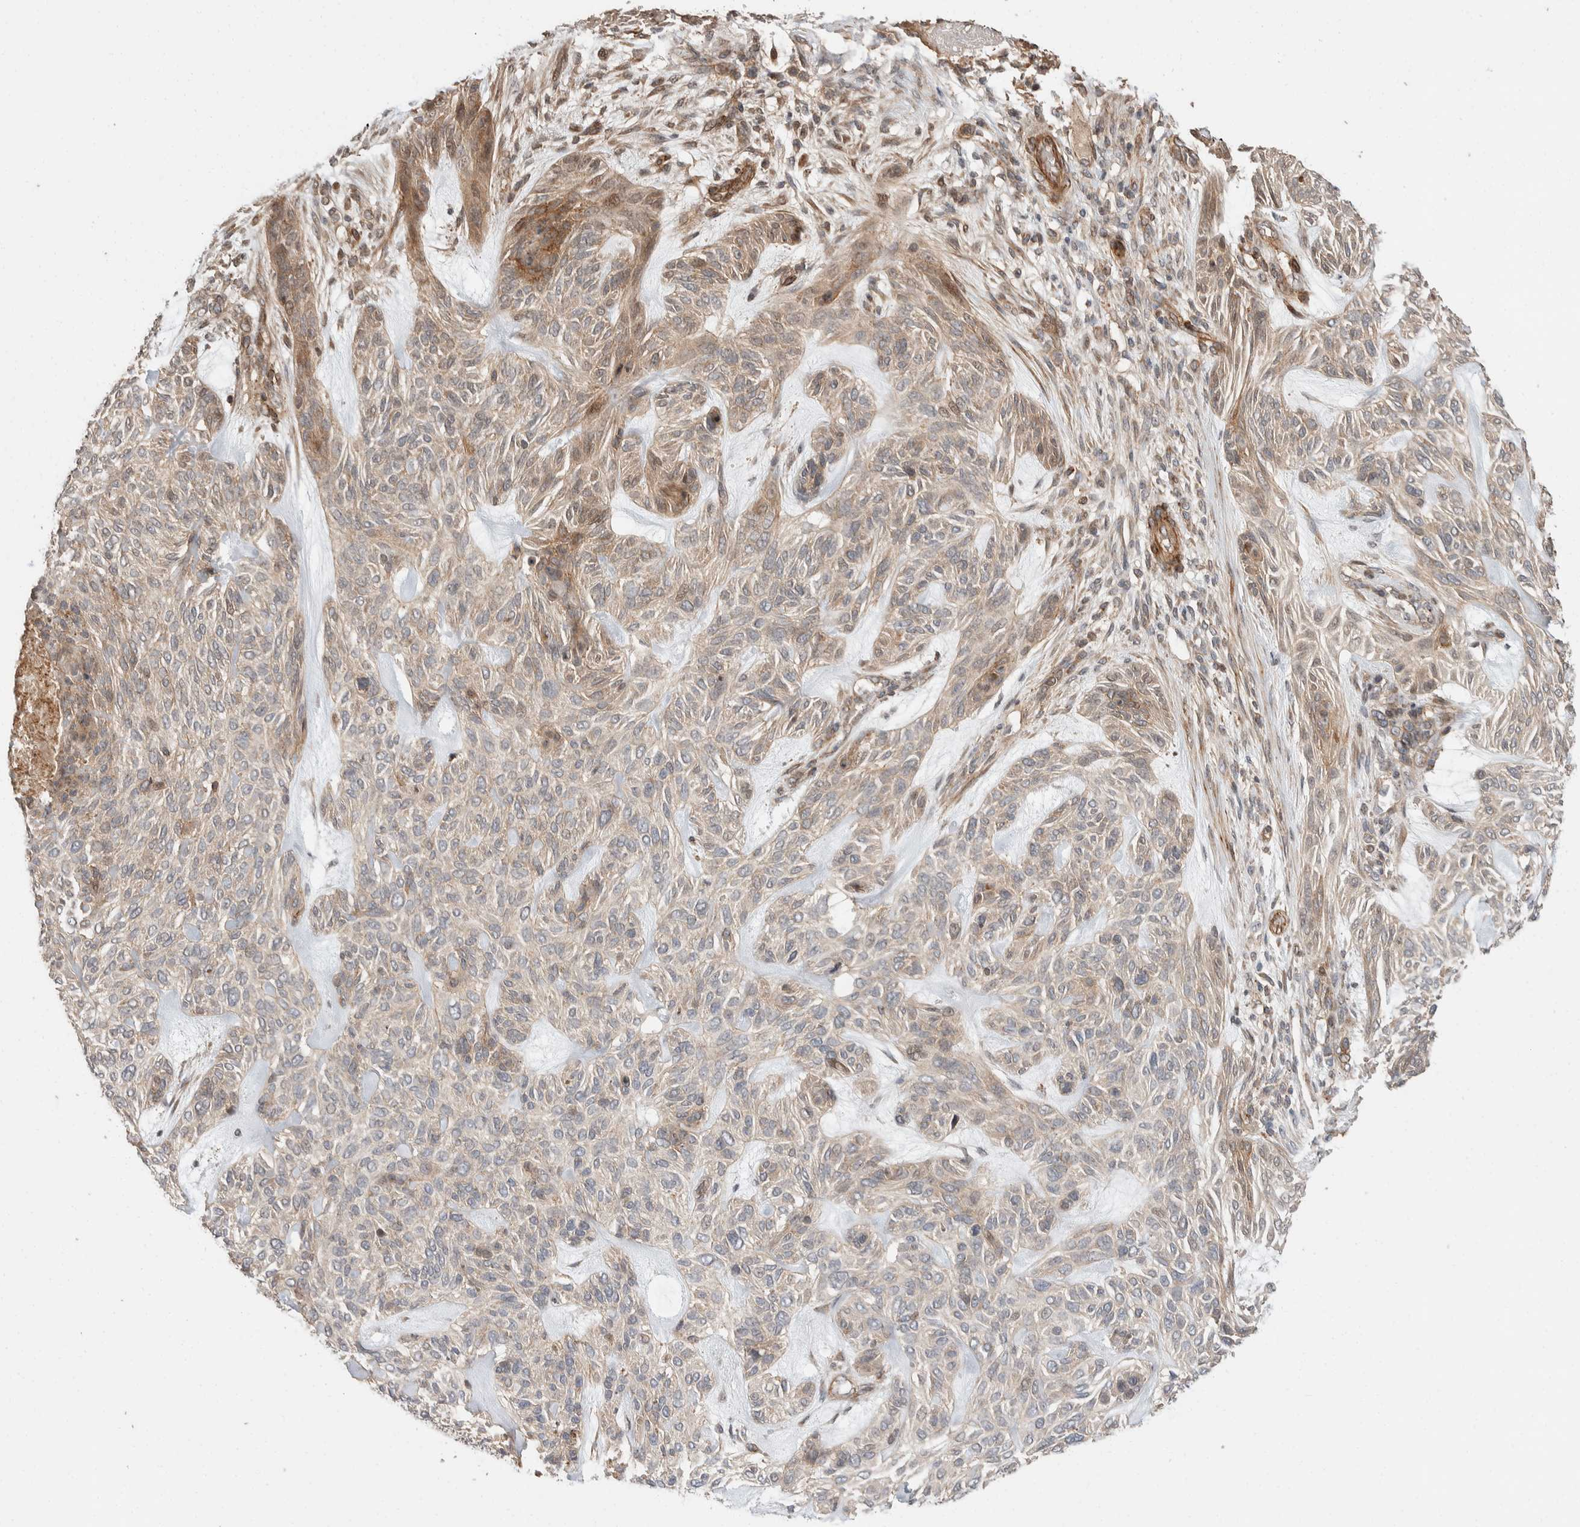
{"staining": {"intensity": "moderate", "quantity": "<25%", "location": "cytoplasmic/membranous"}, "tissue": "skin cancer", "cell_type": "Tumor cells", "image_type": "cancer", "snomed": [{"axis": "morphology", "description": "Basal cell carcinoma"}, {"axis": "topography", "description": "Skin"}], "caption": "Human skin cancer (basal cell carcinoma) stained for a protein (brown) reveals moderate cytoplasmic/membranous positive staining in approximately <25% of tumor cells.", "gene": "ERC1", "patient": {"sex": "male", "age": 55}}